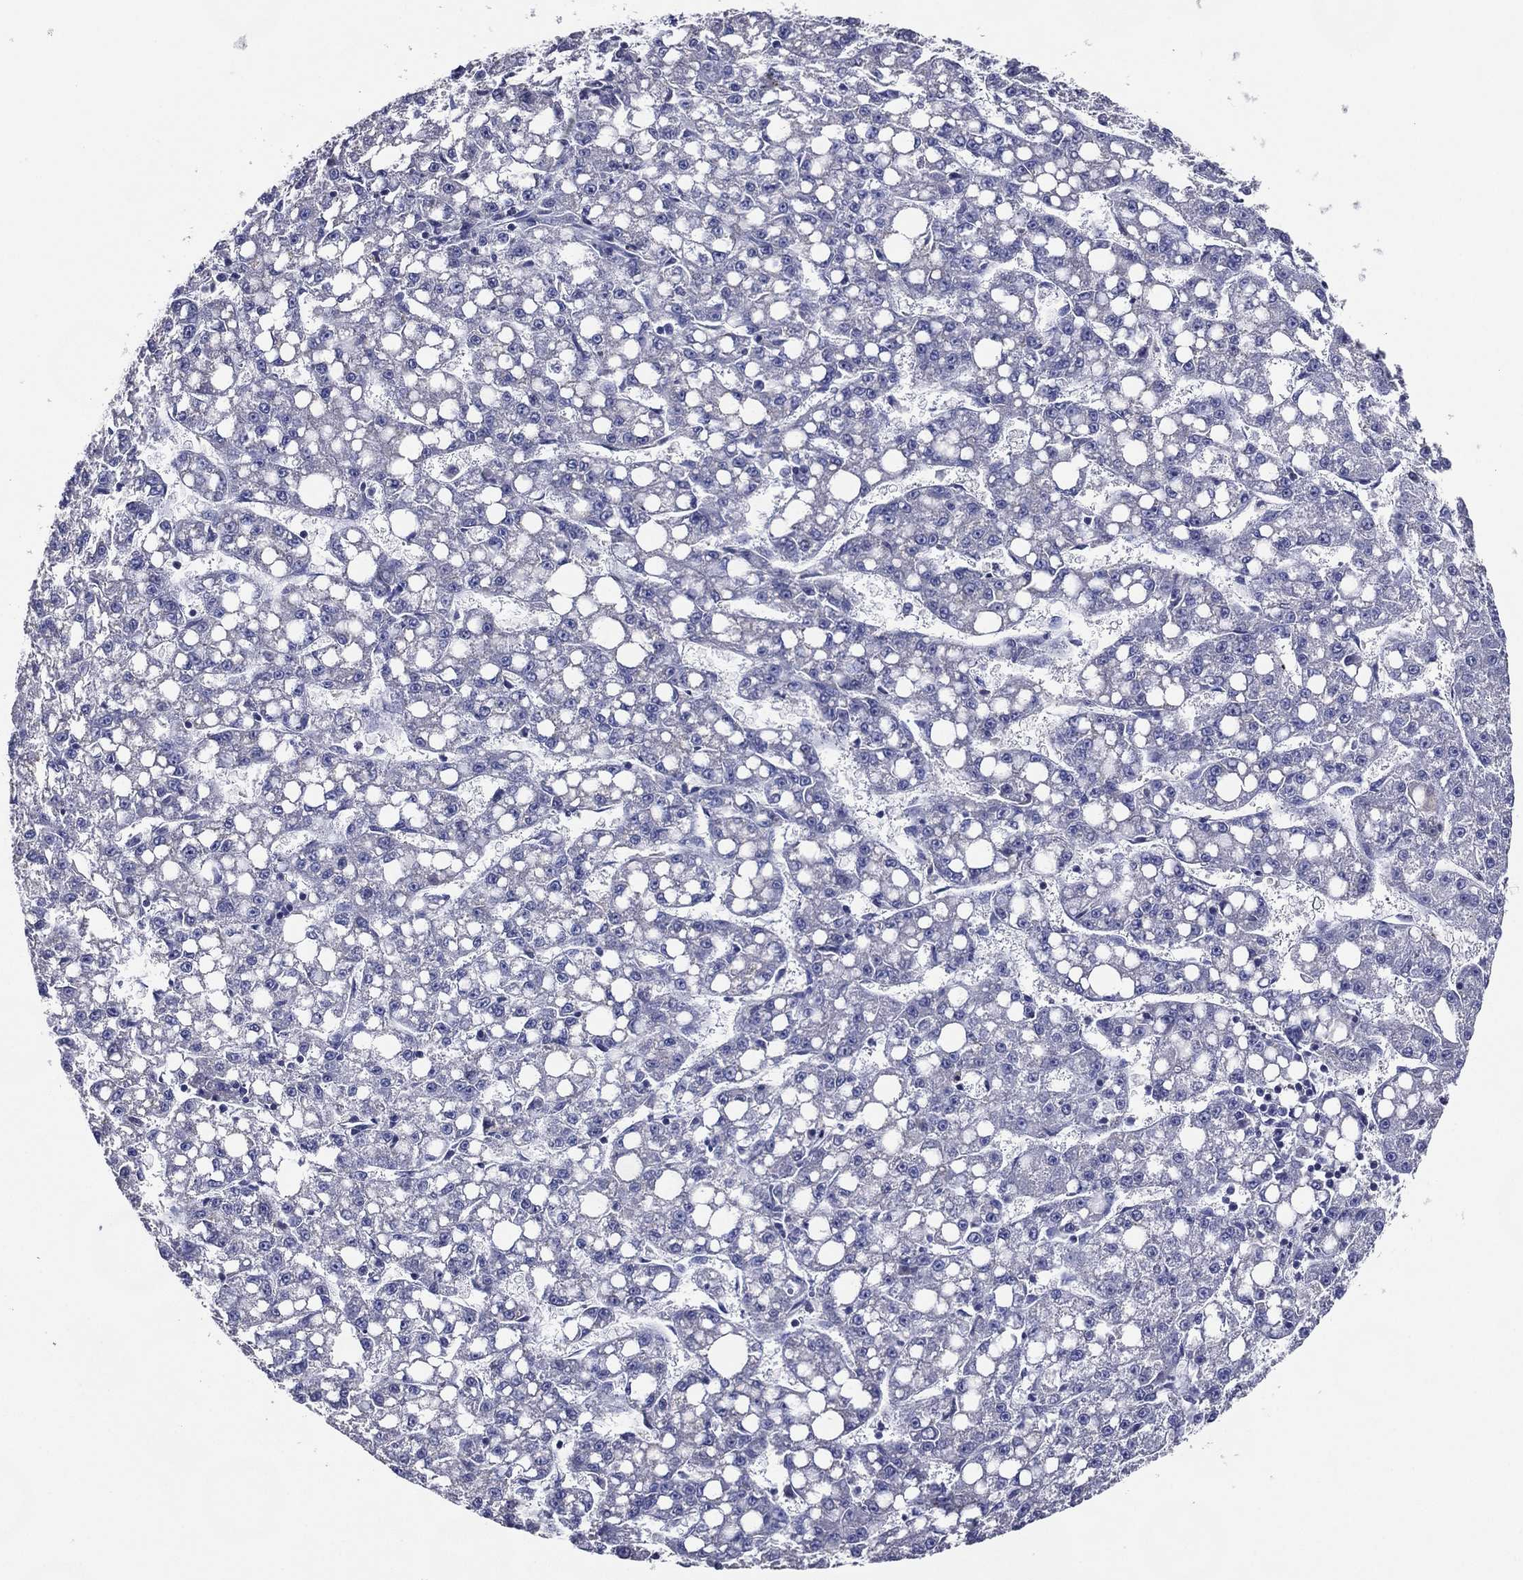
{"staining": {"intensity": "negative", "quantity": "none", "location": "none"}, "tissue": "liver cancer", "cell_type": "Tumor cells", "image_type": "cancer", "snomed": [{"axis": "morphology", "description": "Carcinoma, Hepatocellular, NOS"}, {"axis": "topography", "description": "Liver"}], "caption": "Tumor cells are negative for protein expression in human liver cancer.", "gene": "TFAP2A", "patient": {"sex": "female", "age": 65}}